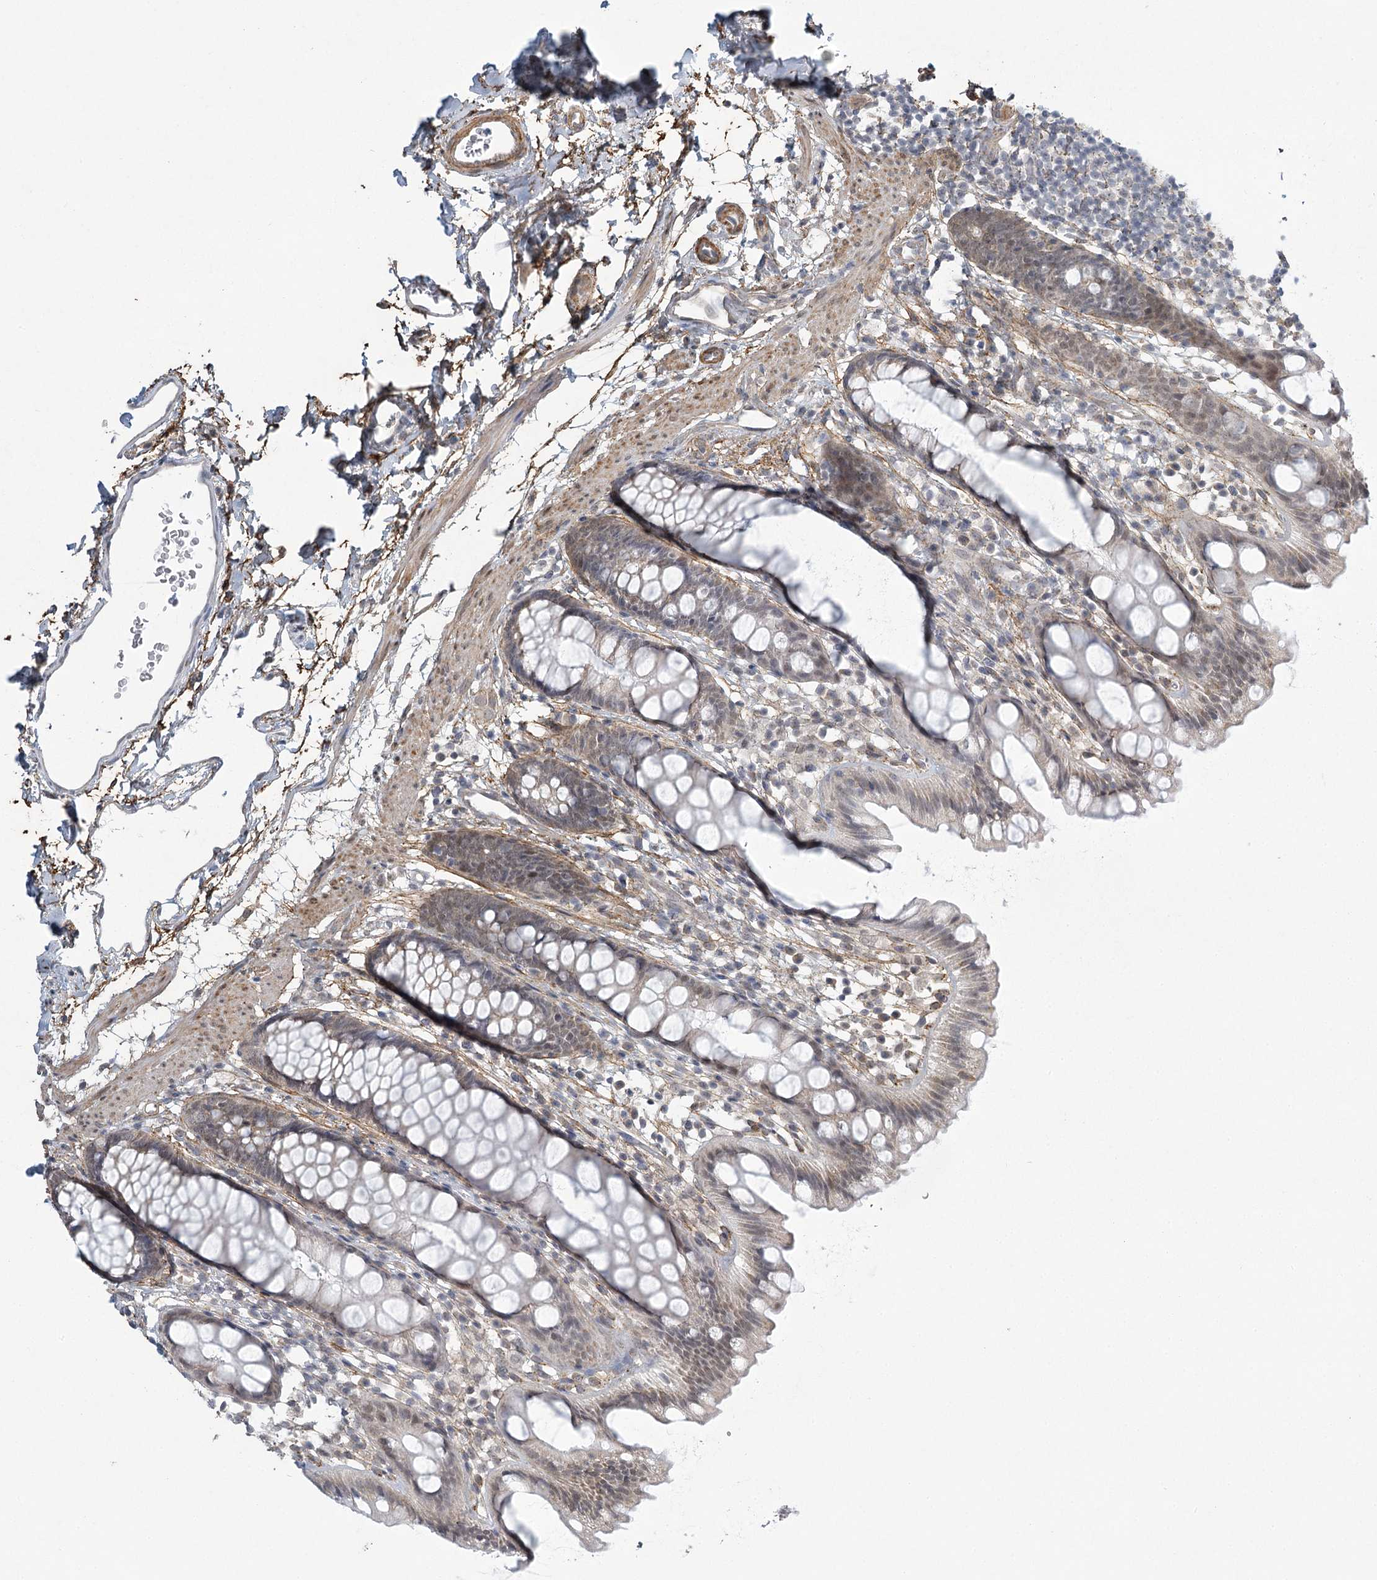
{"staining": {"intensity": "weak", "quantity": "25%-75%", "location": "nuclear"}, "tissue": "rectum", "cell_type": "Glandular cells", "image_type": "normal", "snomed": [{"axis": "morphology", "description": "Normal tissue, NOS"}, {"axis": "topography", "description": "Rectum"}], "caption": "Immunohistochemical staining of unremarkable rectum reveals weak nuclear protein expression in approximately 25%-75% of glandular cells.", "gene": "MED28", "patient": {"sex": "female", "age": 65}}